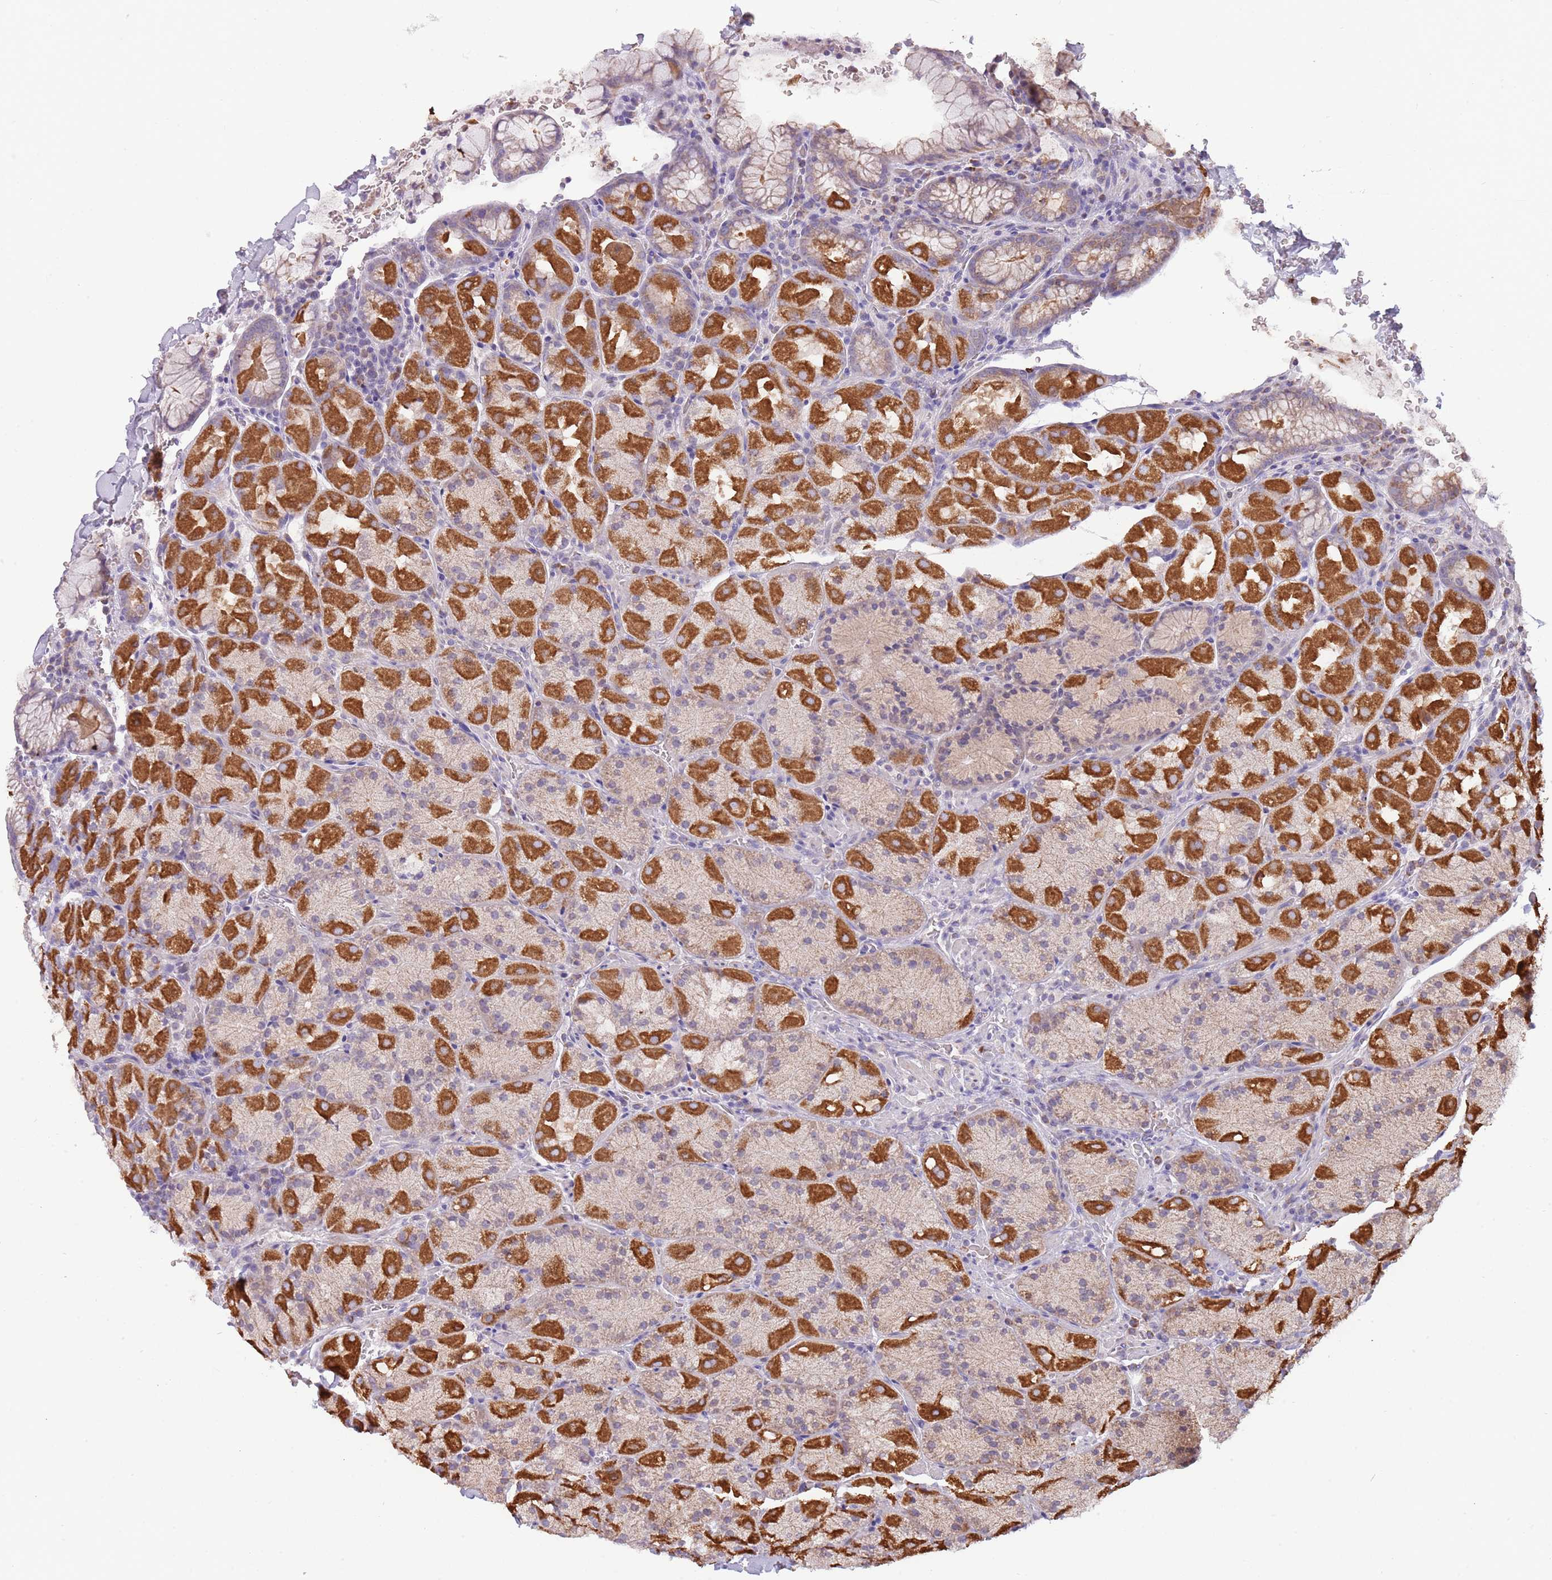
{"staining": {"intensity": "strong", "quantity": "25%-75%", "location": "cytoplasmic/membranous"}, "tissue": "stomach", "cell_type": "Glandular cells", "image_type": "normal", "snomed": [{"axis": "morphology", "description": "Normal tissue, NOS"}, {"axis": "topography", "description": "Stomach, upper"}, {"axis": "topography", "description": "Stomach, lower"}], "caption": "Immunohistochemical staining of unremarkable stomach exhibits 25%-75% levels of strong cytoplasmic/membranous protein positivity in approximately 25%-75% of glandular cells.", "gene": "LHX6", "patient": {"sex": "male", "age": 80}}